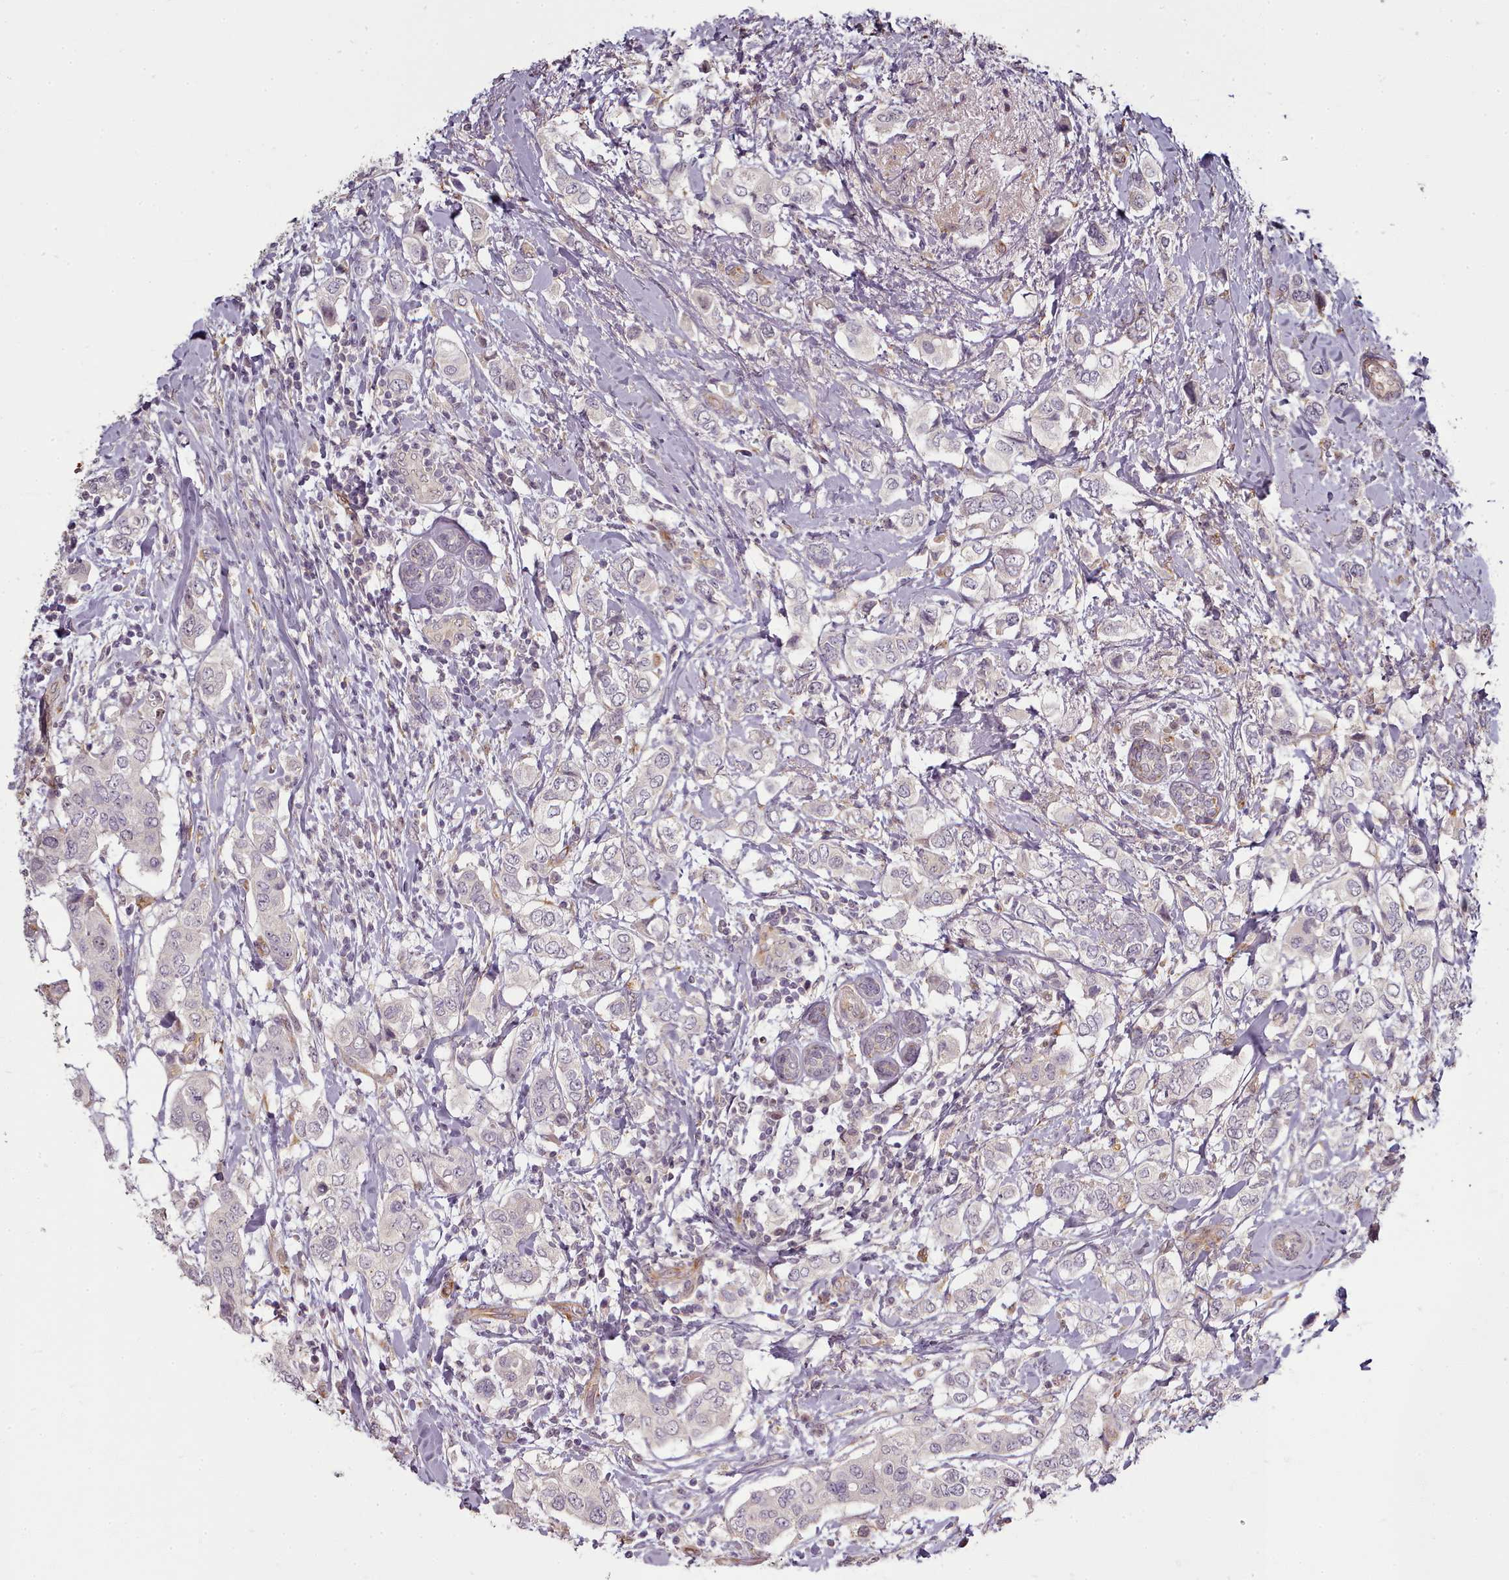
{"staining": {"intensity": "negative", "quantity": "none", "location": "none"}, "tissue": "breast cancer", "cell_type": "Tumor cells", "image_type": "cancer", "snomed": [{"axis": "morphology", "description": "Lobular carcinoma"}, {"axis": "topography", "description": "Breast"}], "caption": "Immunohistochemistry of breast cancer shows no positivity in tumor cells.", "gene": "C1QTNF5", "patient": {"sex": "female", "age": 51}}